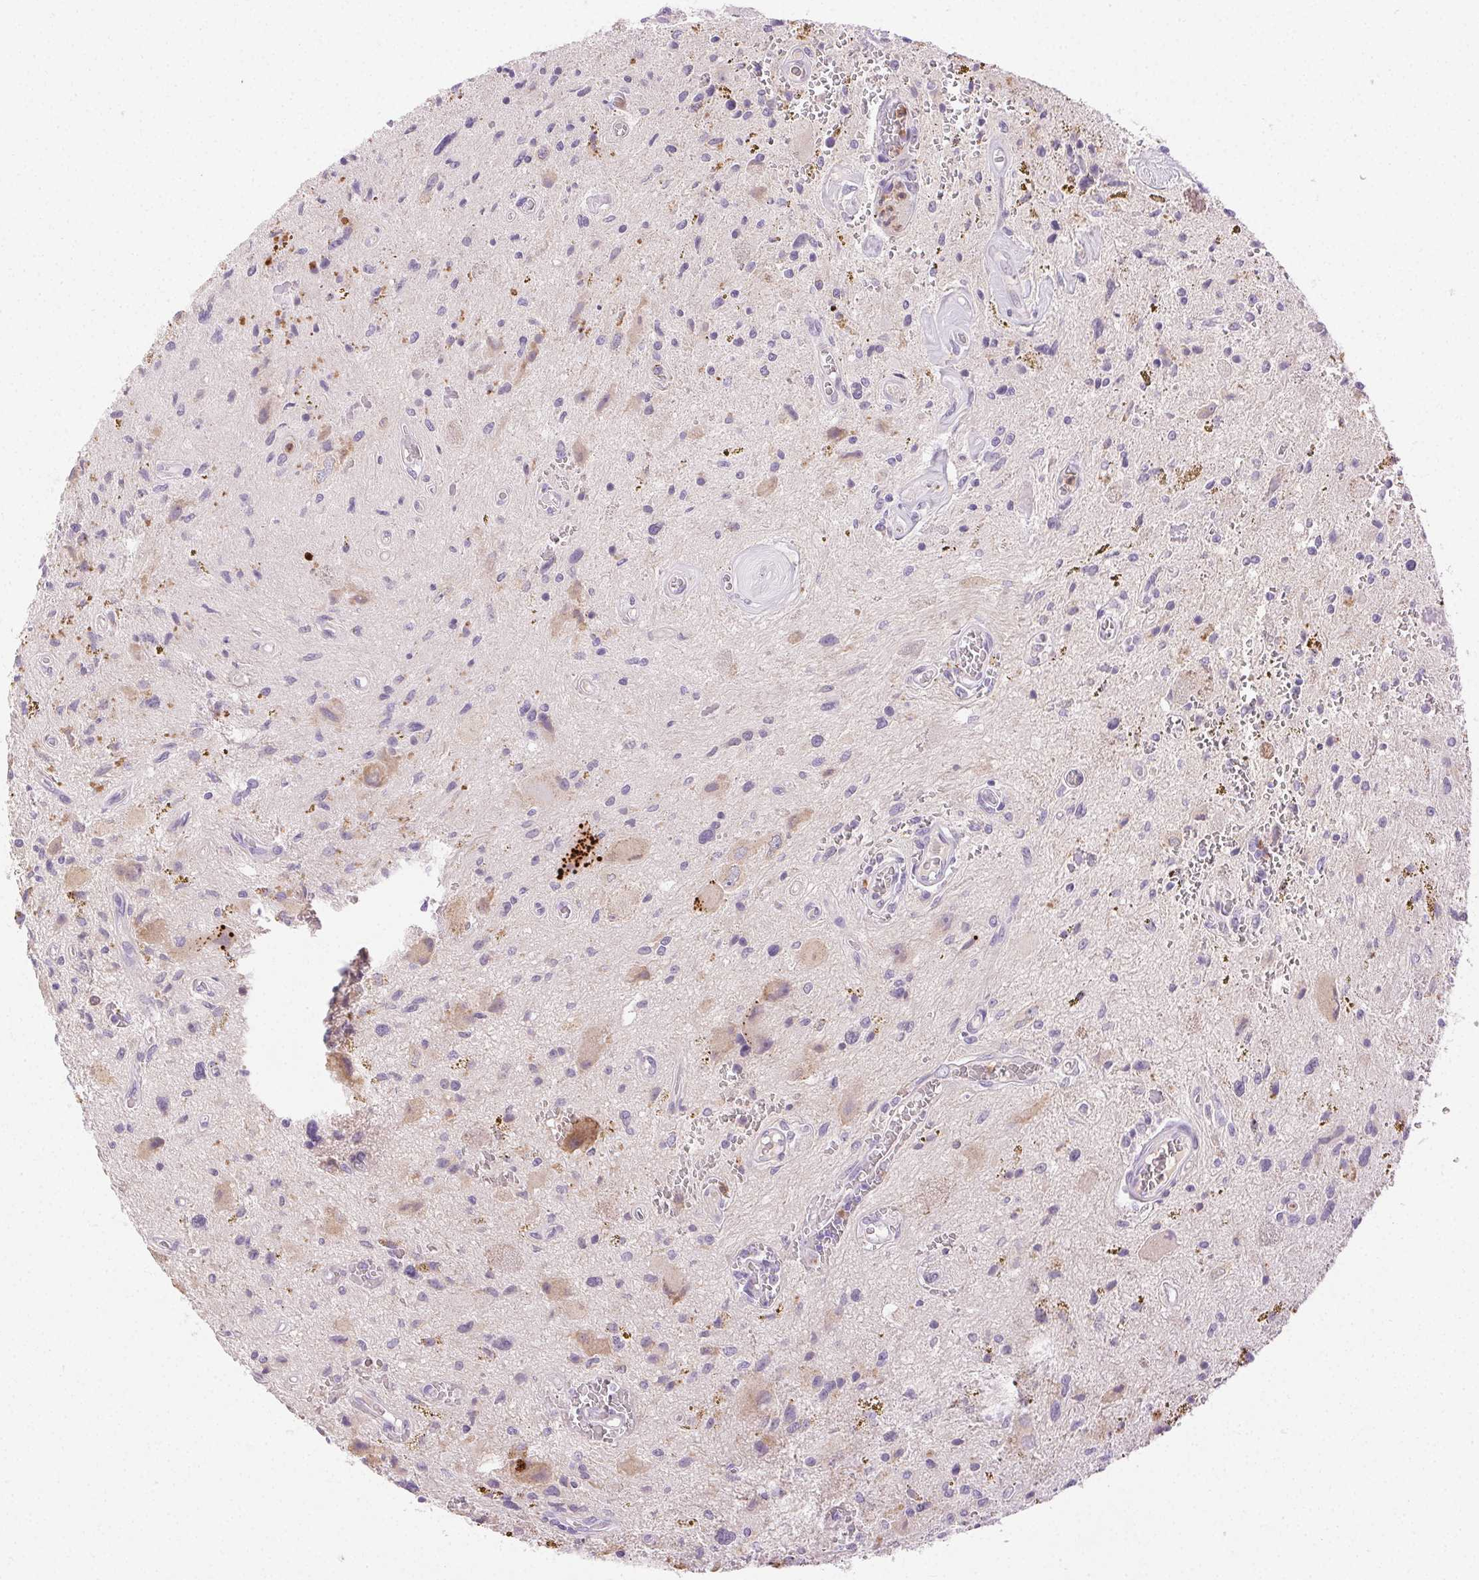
{"staining": {"intensity": "negative", "quantity": "none", "location": "none"}, "tissue": "glioma", "cell_type": "Tumor cells", "image_type": "cancer", "snomed": [{"axis": "morphology", "description": "Glioma, malignant, Low grade"}, {"axis": "topography", "description": "Cerebellum"}], "caption": "Tumor cells show no significant positivity in low-grade glioma (malignant).", "gene": "EMX2", "patient": {"sex": "female", "age": 14}}